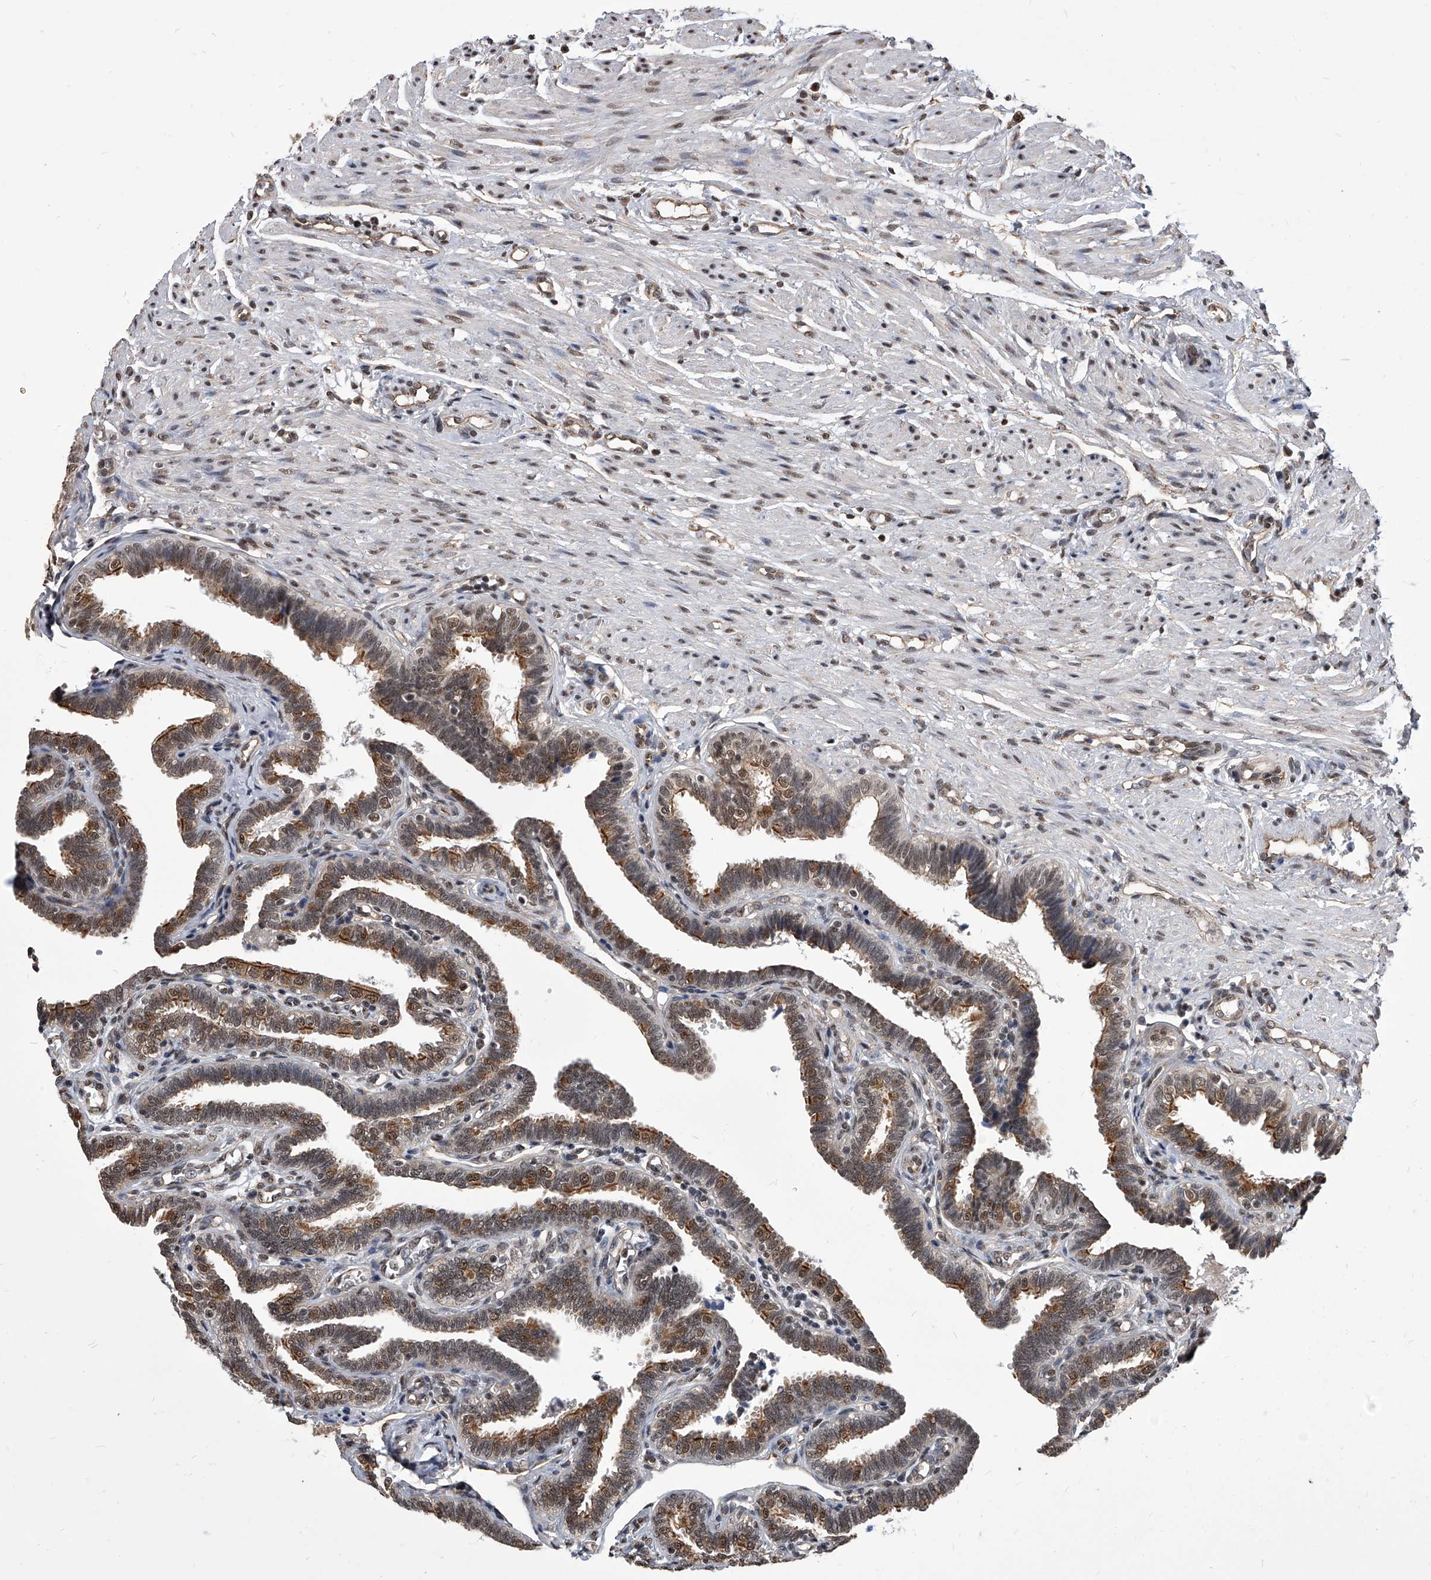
{"staining": {"intensity": "moderate", "quantity": ">75%", "location": "cytoplasmic/membranous,nuclear"}, "tissue": "fallopian tube", "cell_type": "Glandular cells", "image_type": "normal", "snomed": [{"axis": "morphology", "description": "Normal tissue, NOS"}, {"axis": "topography", "description": "Fallopian tube"}], "caption": "Human fallopian tube stained with a protein marker exhibits moderate staining in glandular cells.", "gene": "ZNF76", "patient": {"sex": "female", "age": 39}}